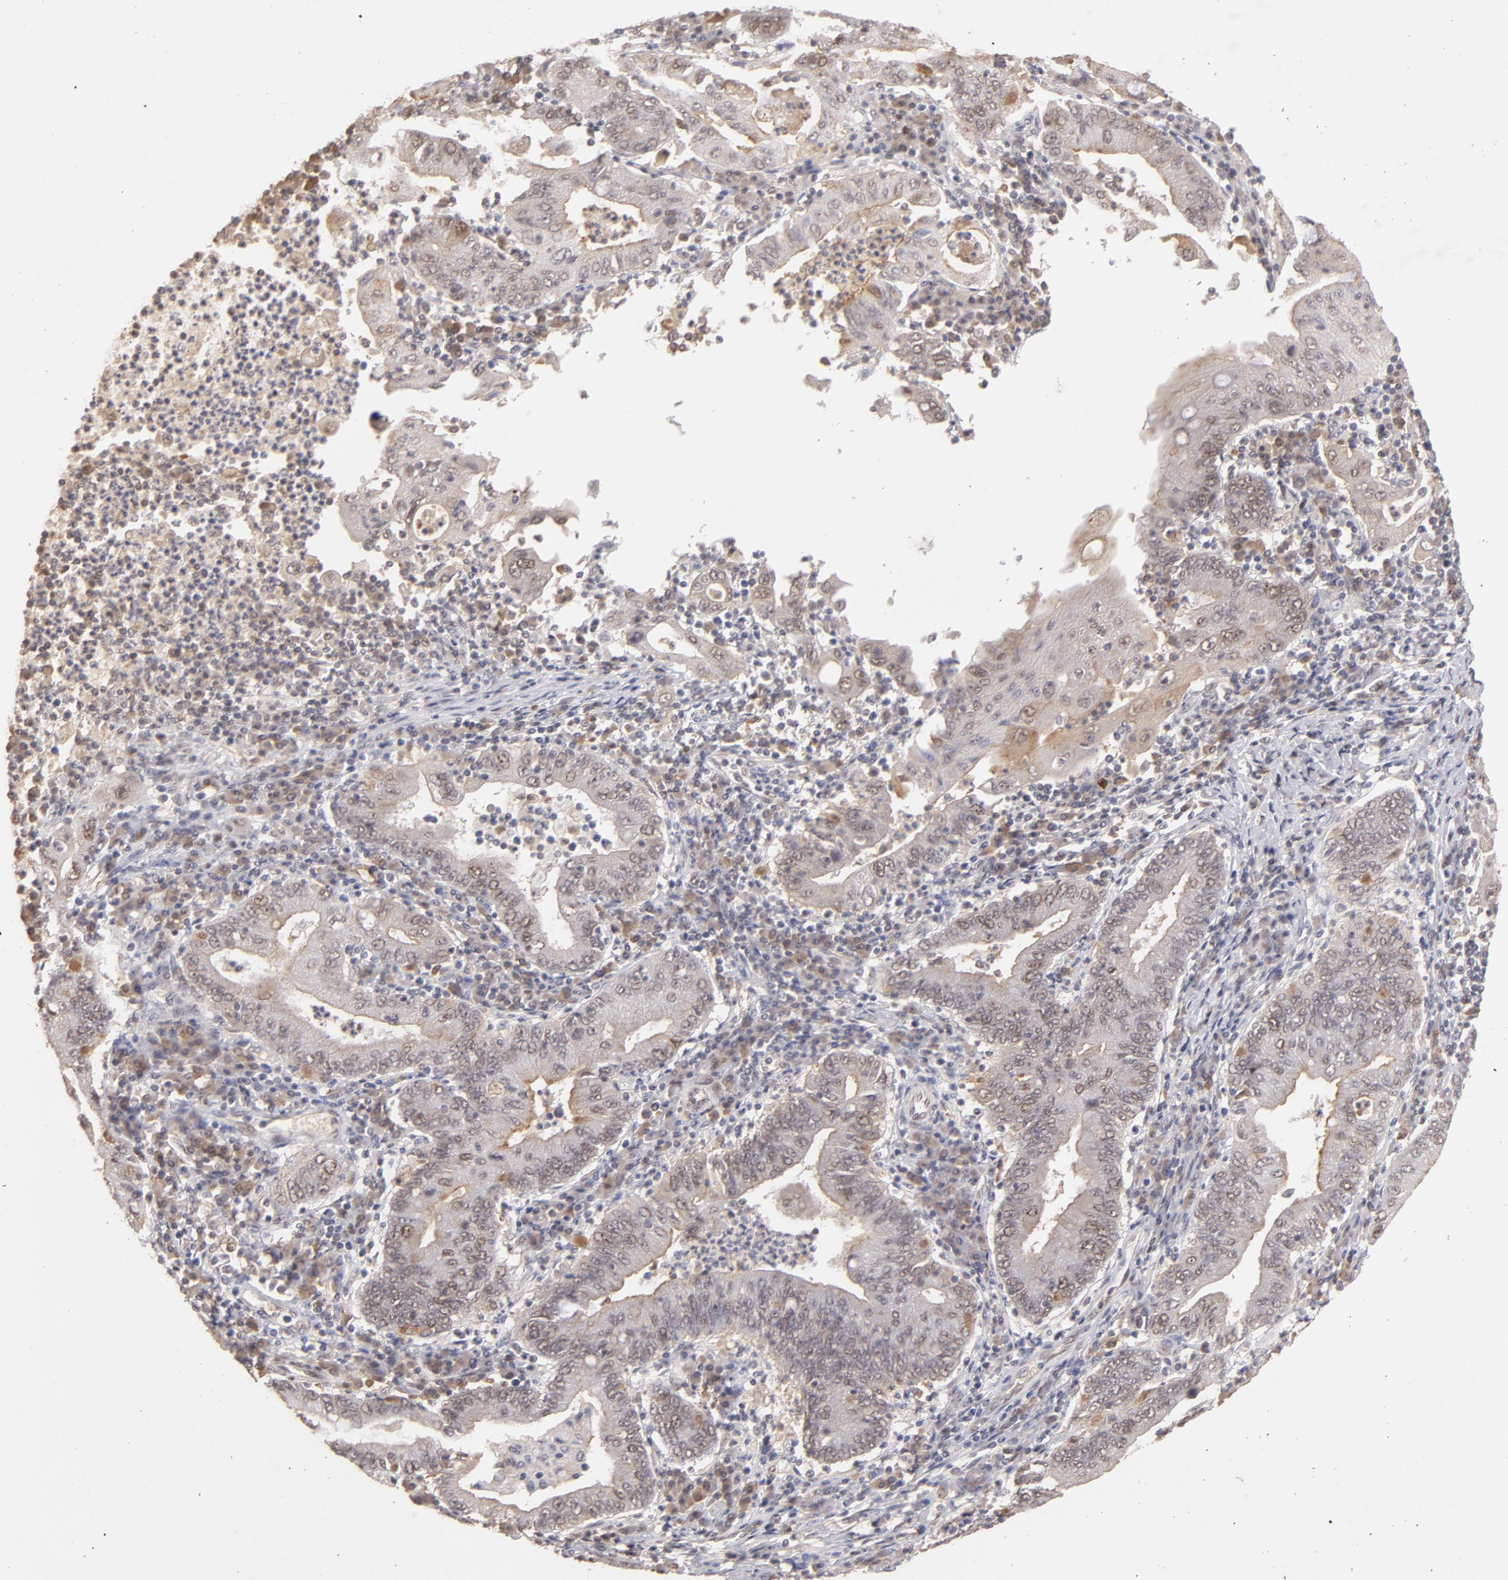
{"staining": {"intensity": "weak", "quantity": ">75%", "location": "cytoplasmic/membranous,nuclear"}, "tissue": "stomach cancer", "cell_type": "Tumor cells", "image_type": "cancer", "snomed": [{"axis": "morphology", "description": "Normal tissue, NOS"}, {"axis": "morphology", "description": "Adenocarcinoma, NOS"}, {"axis": "topography", "description": "Esophagus"}, {"axis": "topography", "description": "Stomach, upper"}, {"axis": "topography", "description": "Peripheral nerve tissue"}], "caption": "Tumor cells reveal weak cytoplasmic/membranous and nuclear staining in approximately >75% of cells in stomach cancer (adenocarcinoma).", "gene": "CLOCK", "patient": {"sex": "male", "age": 62}}